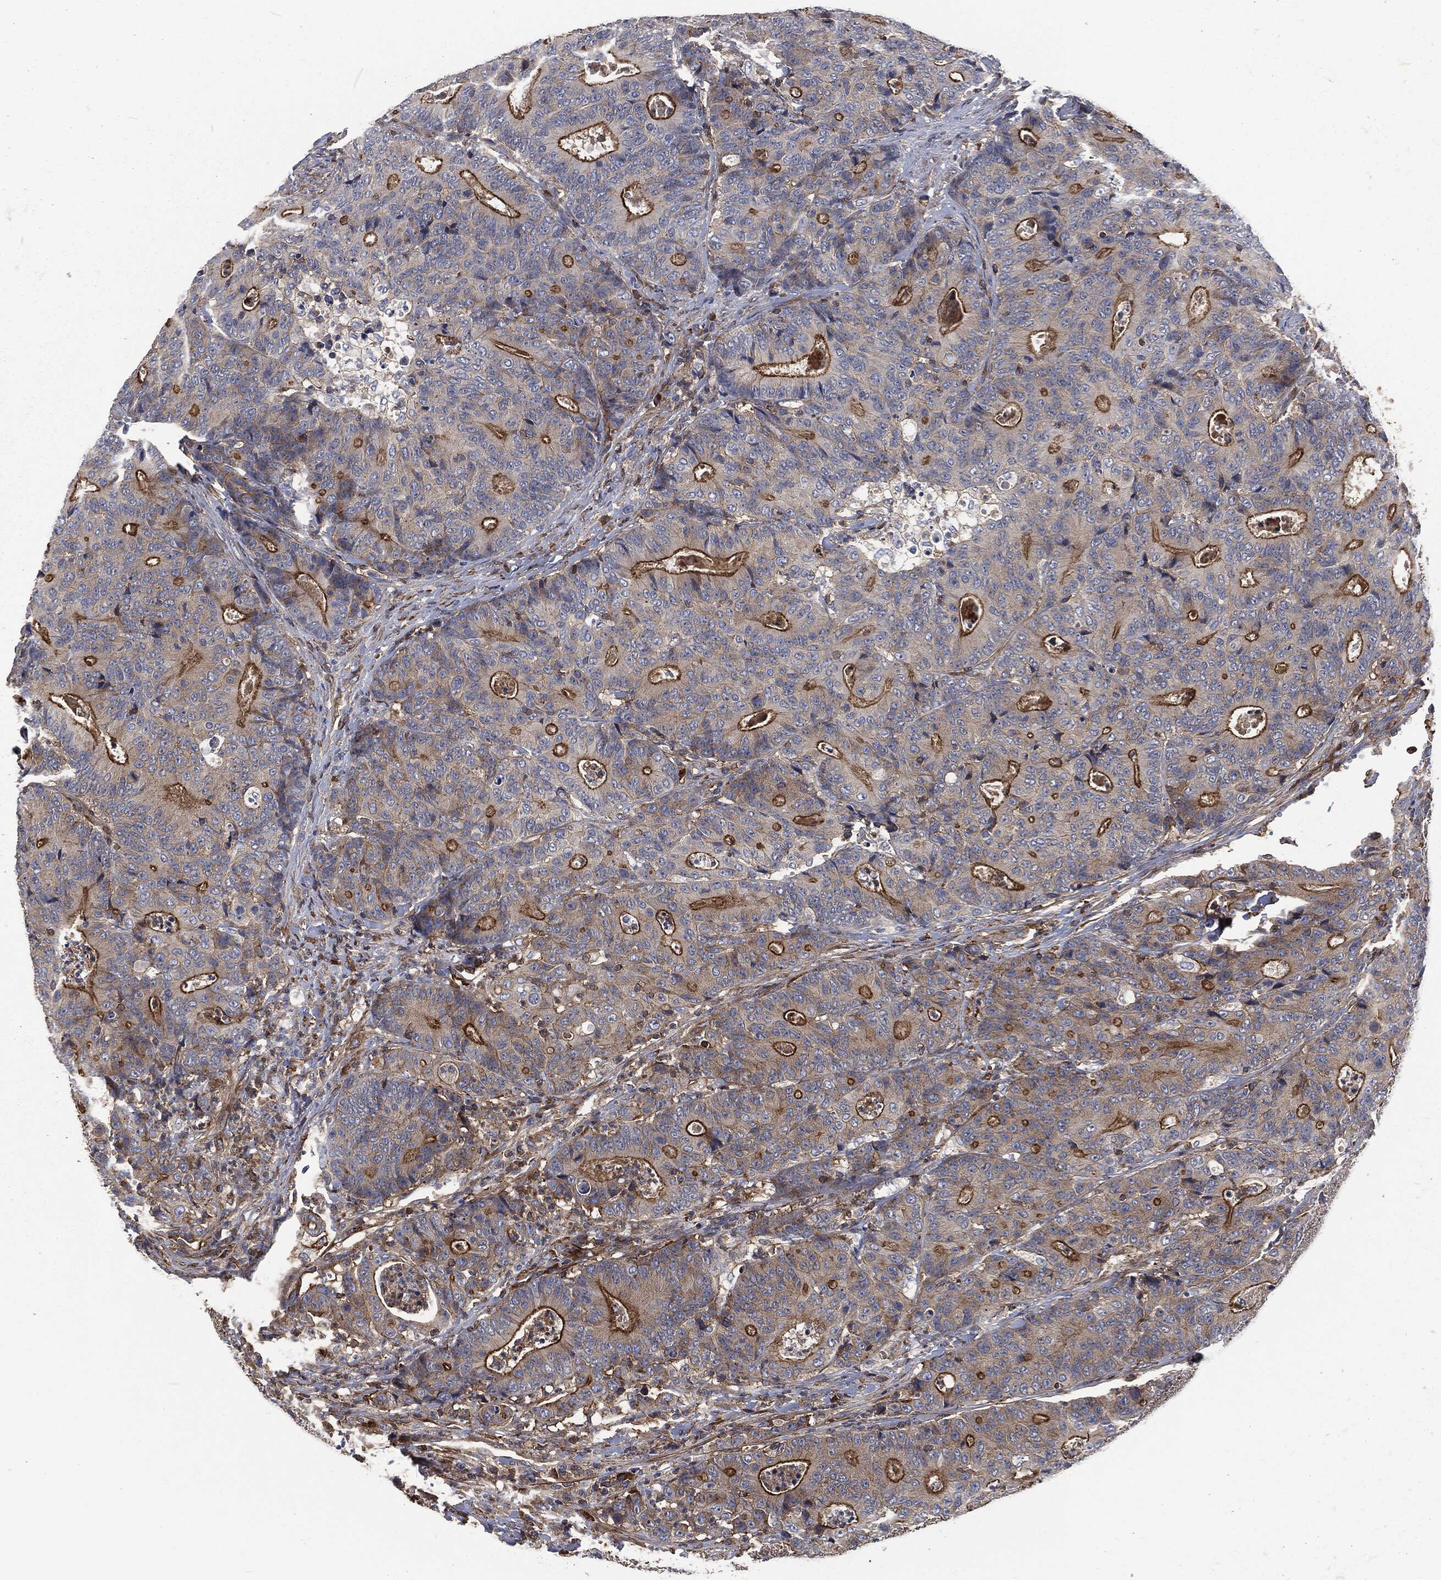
{"staining": {"intensity": "strong", "quantity": "<25%", "location": "cytoplasmic/membranous"}, "tissue": "colorectal cancer", "cell_type": "Tumor cells", "image_type": "cancer", "snomed": [{"axis": "morphology", "description": "Adenocarcinoma, NOS"}, {"axis": "topography", "description": "Colon"}], "caption": "A high-resolution image shows immunohistochemistry staining of colorectal cancer, which reveals strong cytoplasmic/membranous positivity in about <25% of tumor cells.", "gene": "LGALS9", "patient": {"sex": "male", "age": 70}}